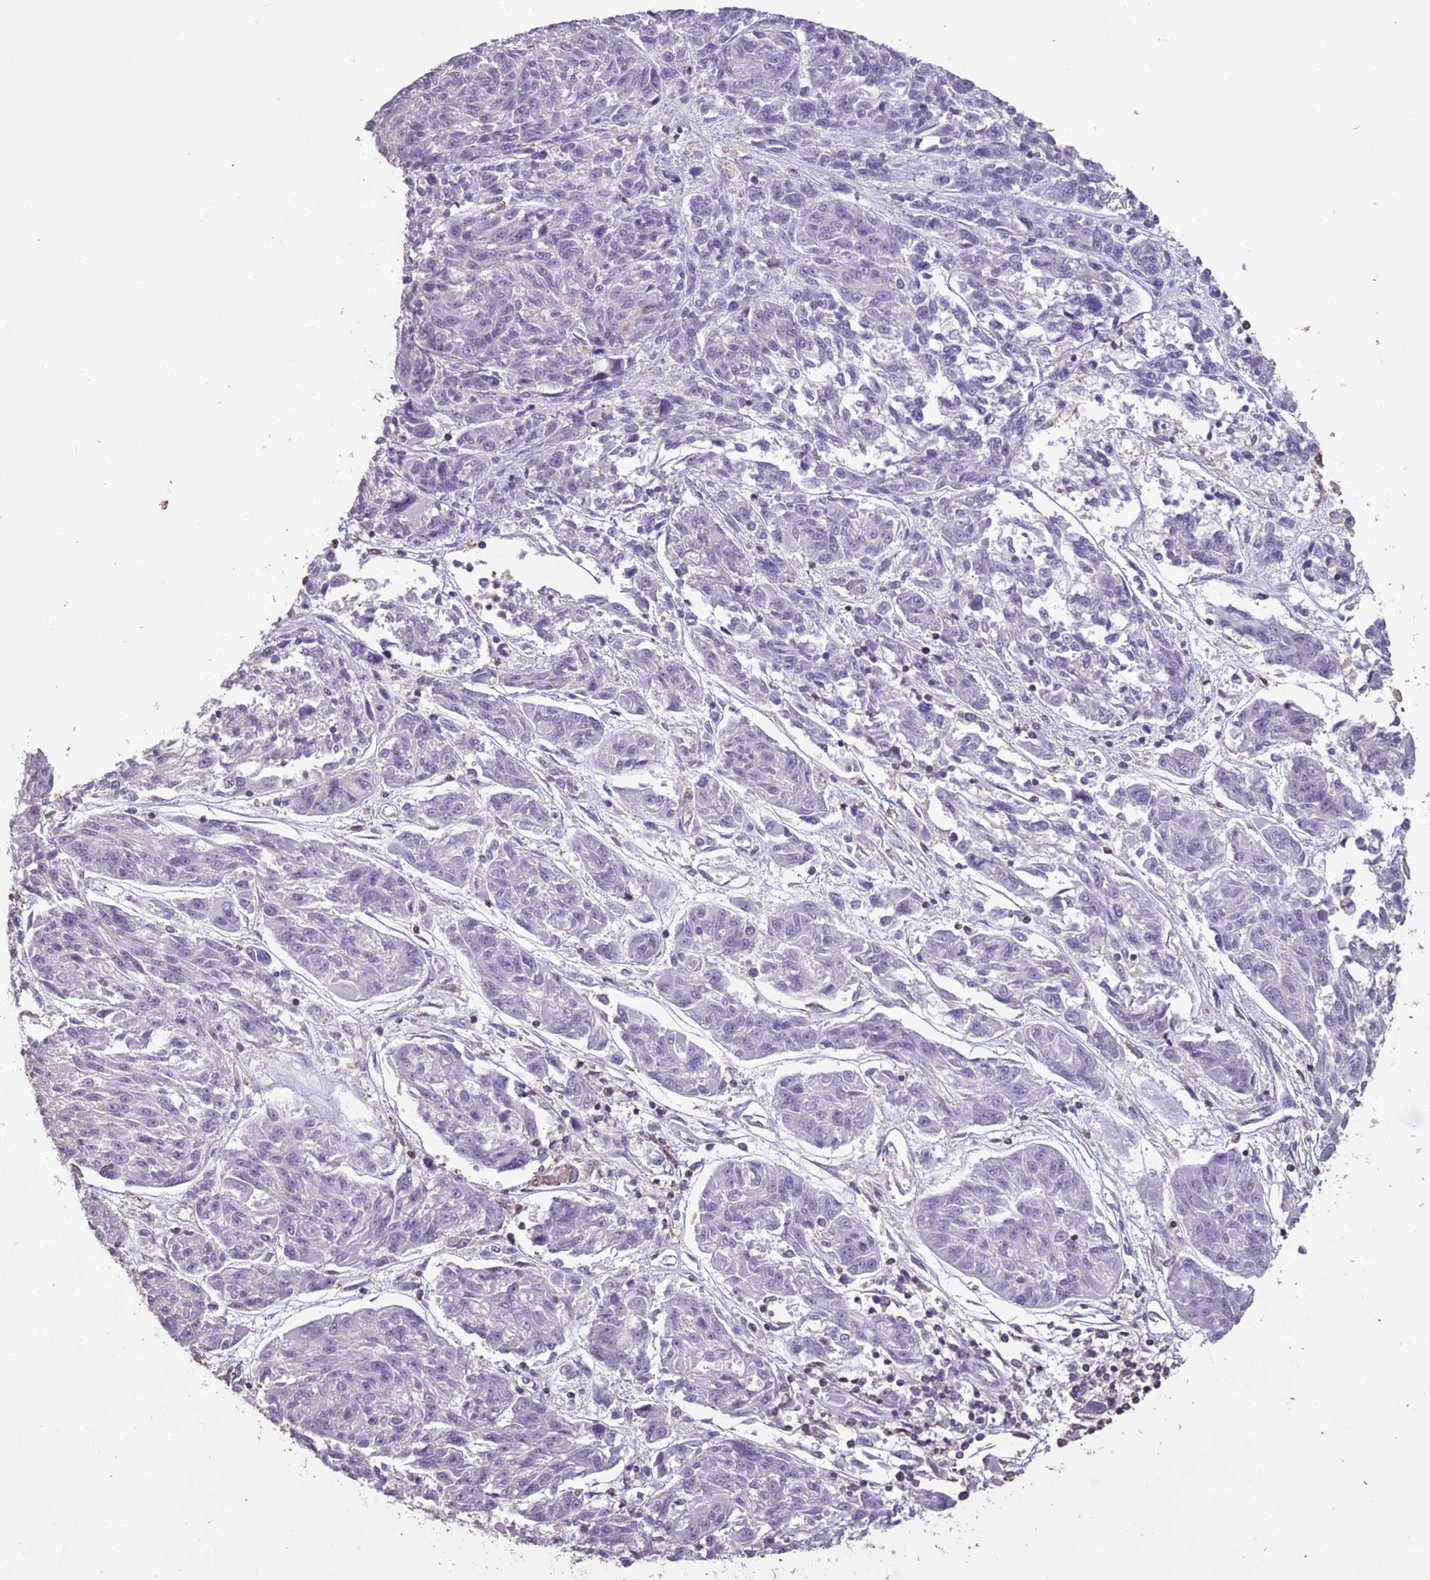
{"staining": {"intensity": "negative", "quantity": "none", "location": "none"}, "tissue": "melanoma", "cell_type": "Tumor cells", "image_type": "cancer", "snomed": [{"axis": "morphology", "description": "Malignant melanoma, NOS"}, {"axis": "topography", "description": "Skin"}], "caption": "High magnification brightfield microscopy of malignant melanoma stained with DAB (brown) and counterstained with hematoxylin (blue): tumor cells show no significant staining. (DAB immunohistochemistry (IHC) with hematoxylin counter stain).", "gene": "SUN5", "patient": {"sex": "male", "age": 53}}